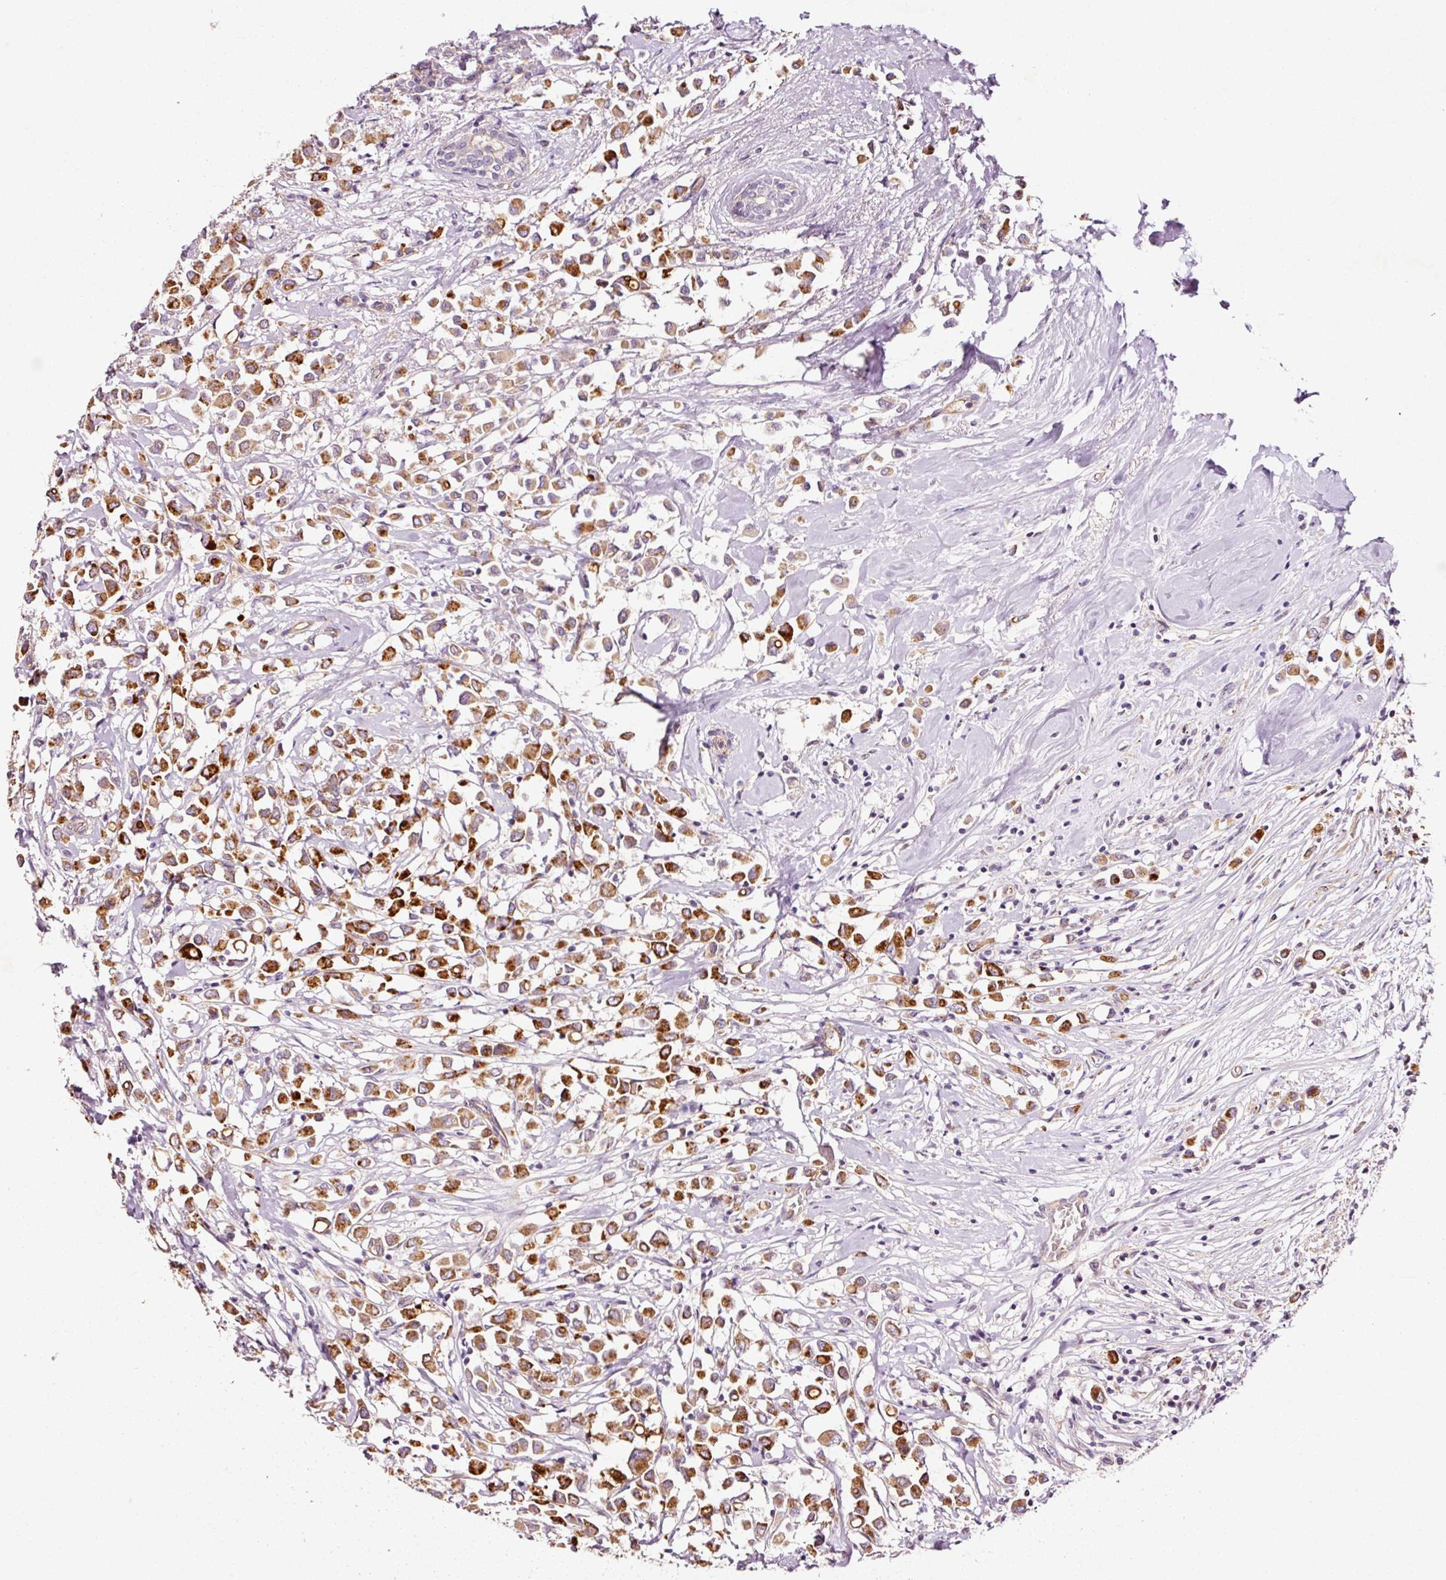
{"staining": {"intensity": "moderate", "quantity": ">75%", "location": "cytoplasmic/membranous"}, "tissue": "breast cancer", "cell_type": "Tumor cells", "image_type": "cancer", "snomed": [{"axis": "morphology", "description": "Duct carcinoma"}, {"axis": "topography", "description": "Breast"}], "caption": "Immunohistochemistry of breast intraductal carcinoma demonstrates medium levels of moderate cytoplasmic/membranous positivity in about >75% of tumor cells. (Stains: DAB in brown, nuclei in blue, Microscopy: brightfield microscopy at high magnification).", "gene": "ABCB4", "patient": {"sex": "female", "age": 61}}